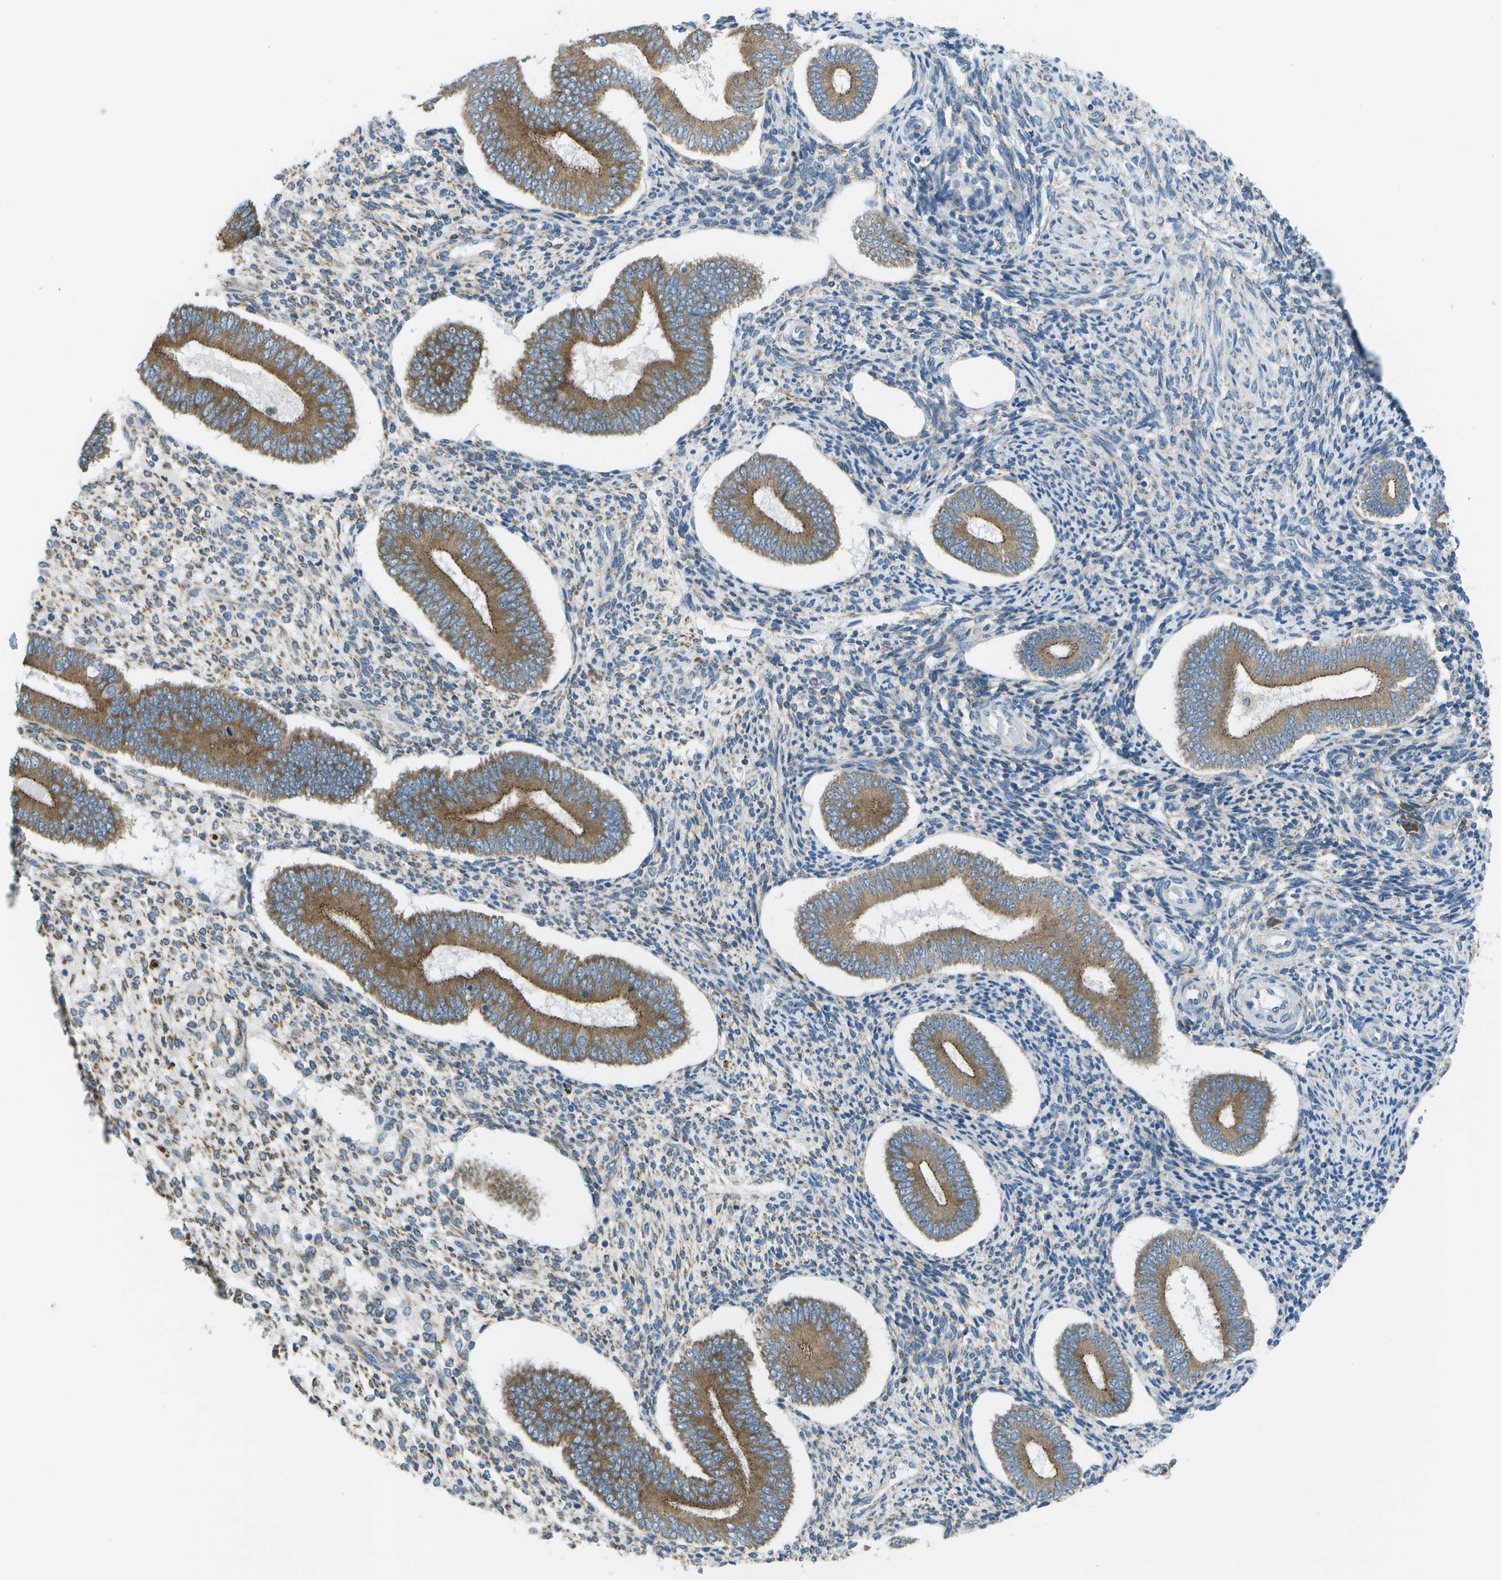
{"staining": {"intensity": "negative", "quantity": "none", "location": "none"}, "tissue": "endometrium", "cell_type": "Cells in endometrial stroma", "image_type": "normal", "snomed": [{"axis": "morphology", "description": "Normal tissue, NOS"}, {"axis": "topography", "description": "Endometrium"}], "caption": "DAB (3,3'-diaminobenzidine) immunohistochemical staining of unremarkable endometrium reveals no significant staining in cells in endometrial stroma.", "gene": "KCTD3", "patient": {"sex": "female", "age": 42}}